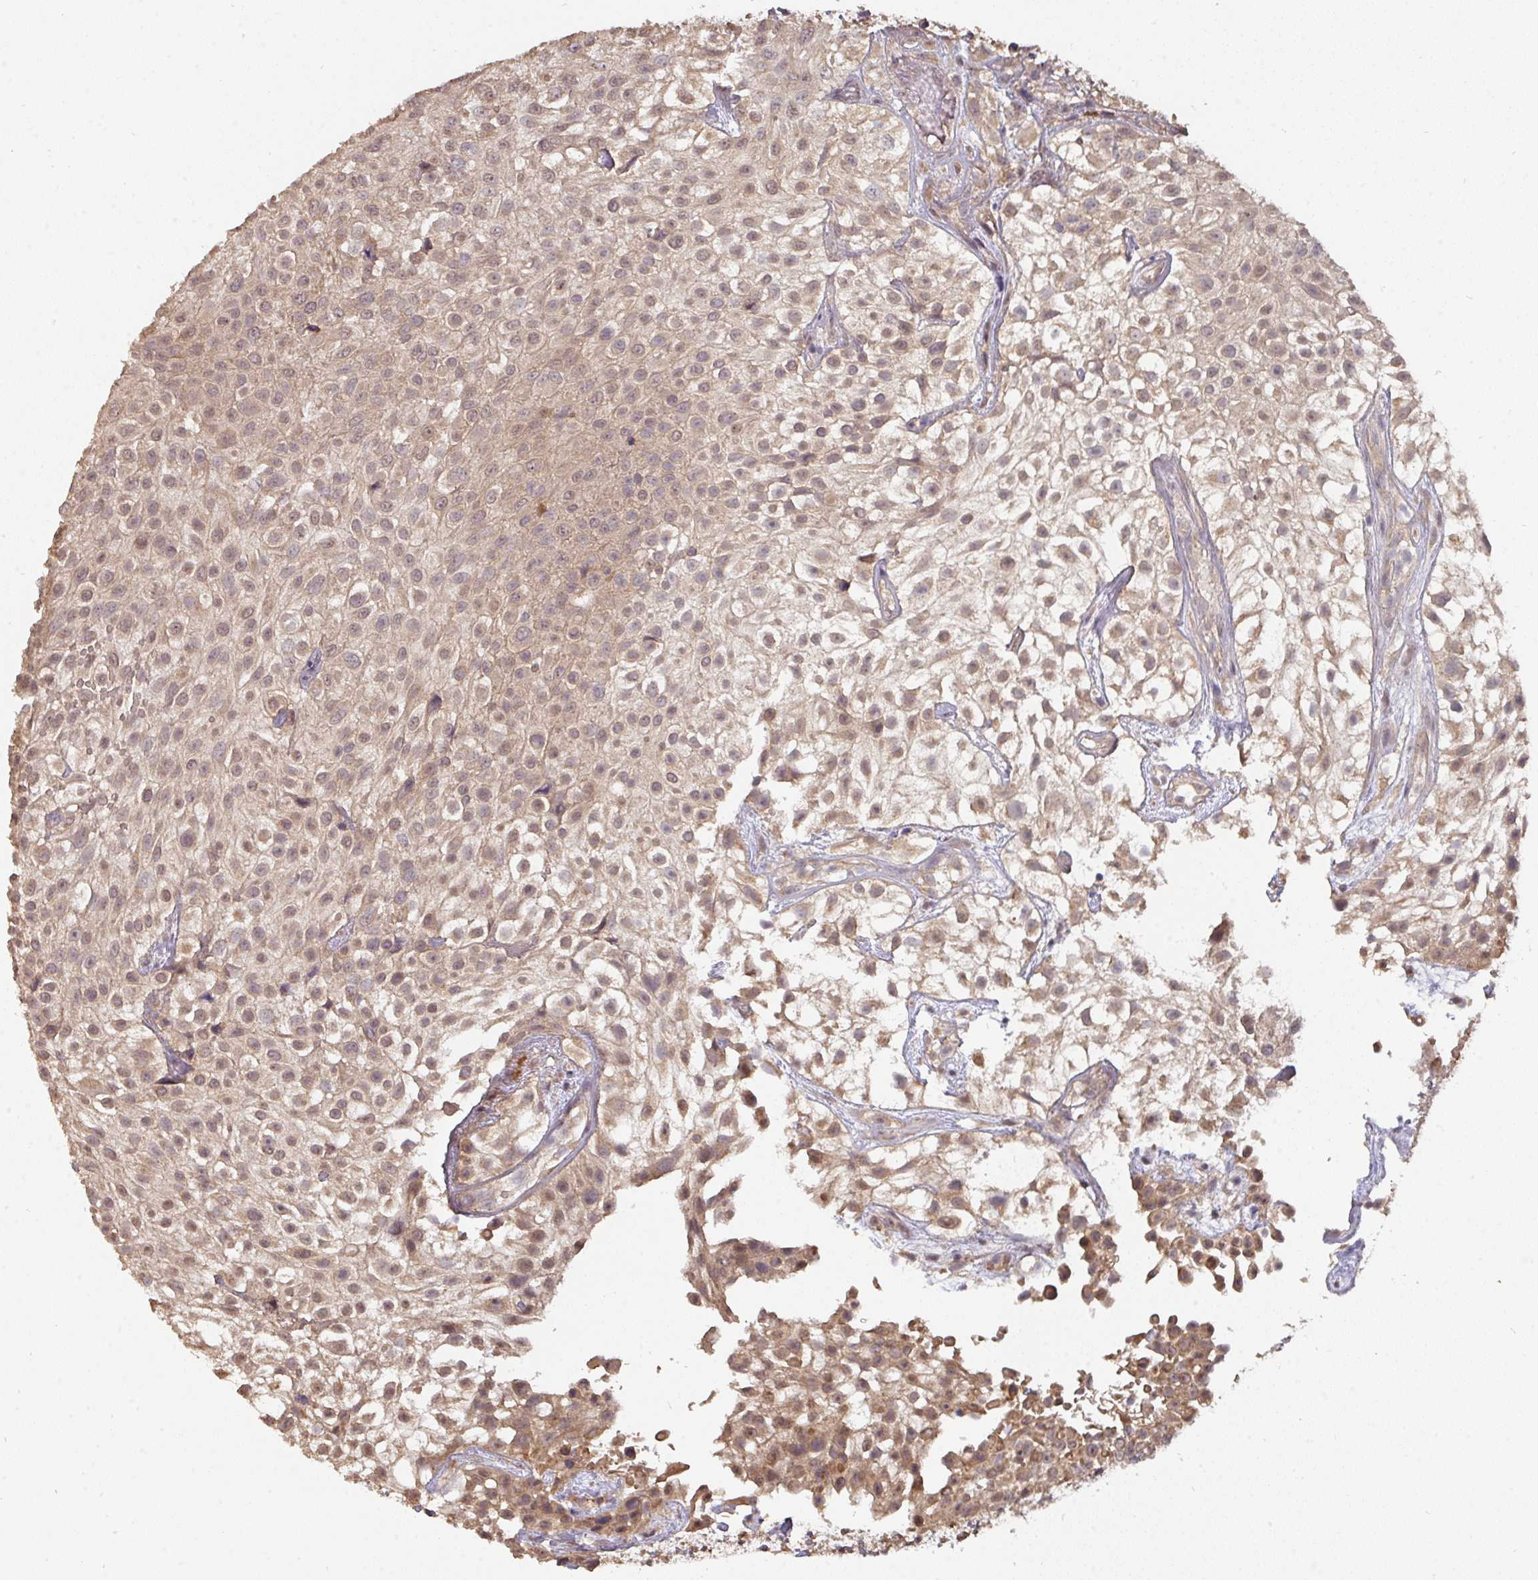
{"staining": {"intensity": "moderate", "quantity": ">75%", "location": "cytoplasmic/membranous,nuclear"}, "tissue": "urothelial cancer", "cell_type": "Tumor cells", "image_type": "cancer", "snomed": [{"axis": "morphology", "description": "Urothelial carcinoma, High grade"}, {"axis": "topography", "description": "Urinary bladder"}], "caption": "Protein staining of urothelial carcinoma (high-grade) tissue demonstrates moderate cytoplasmic/membranous and nuclear positivity in about >75% of tumor cells.", "gene": "ACVR2B", "patient": {"sex": "male", "age": 56}}